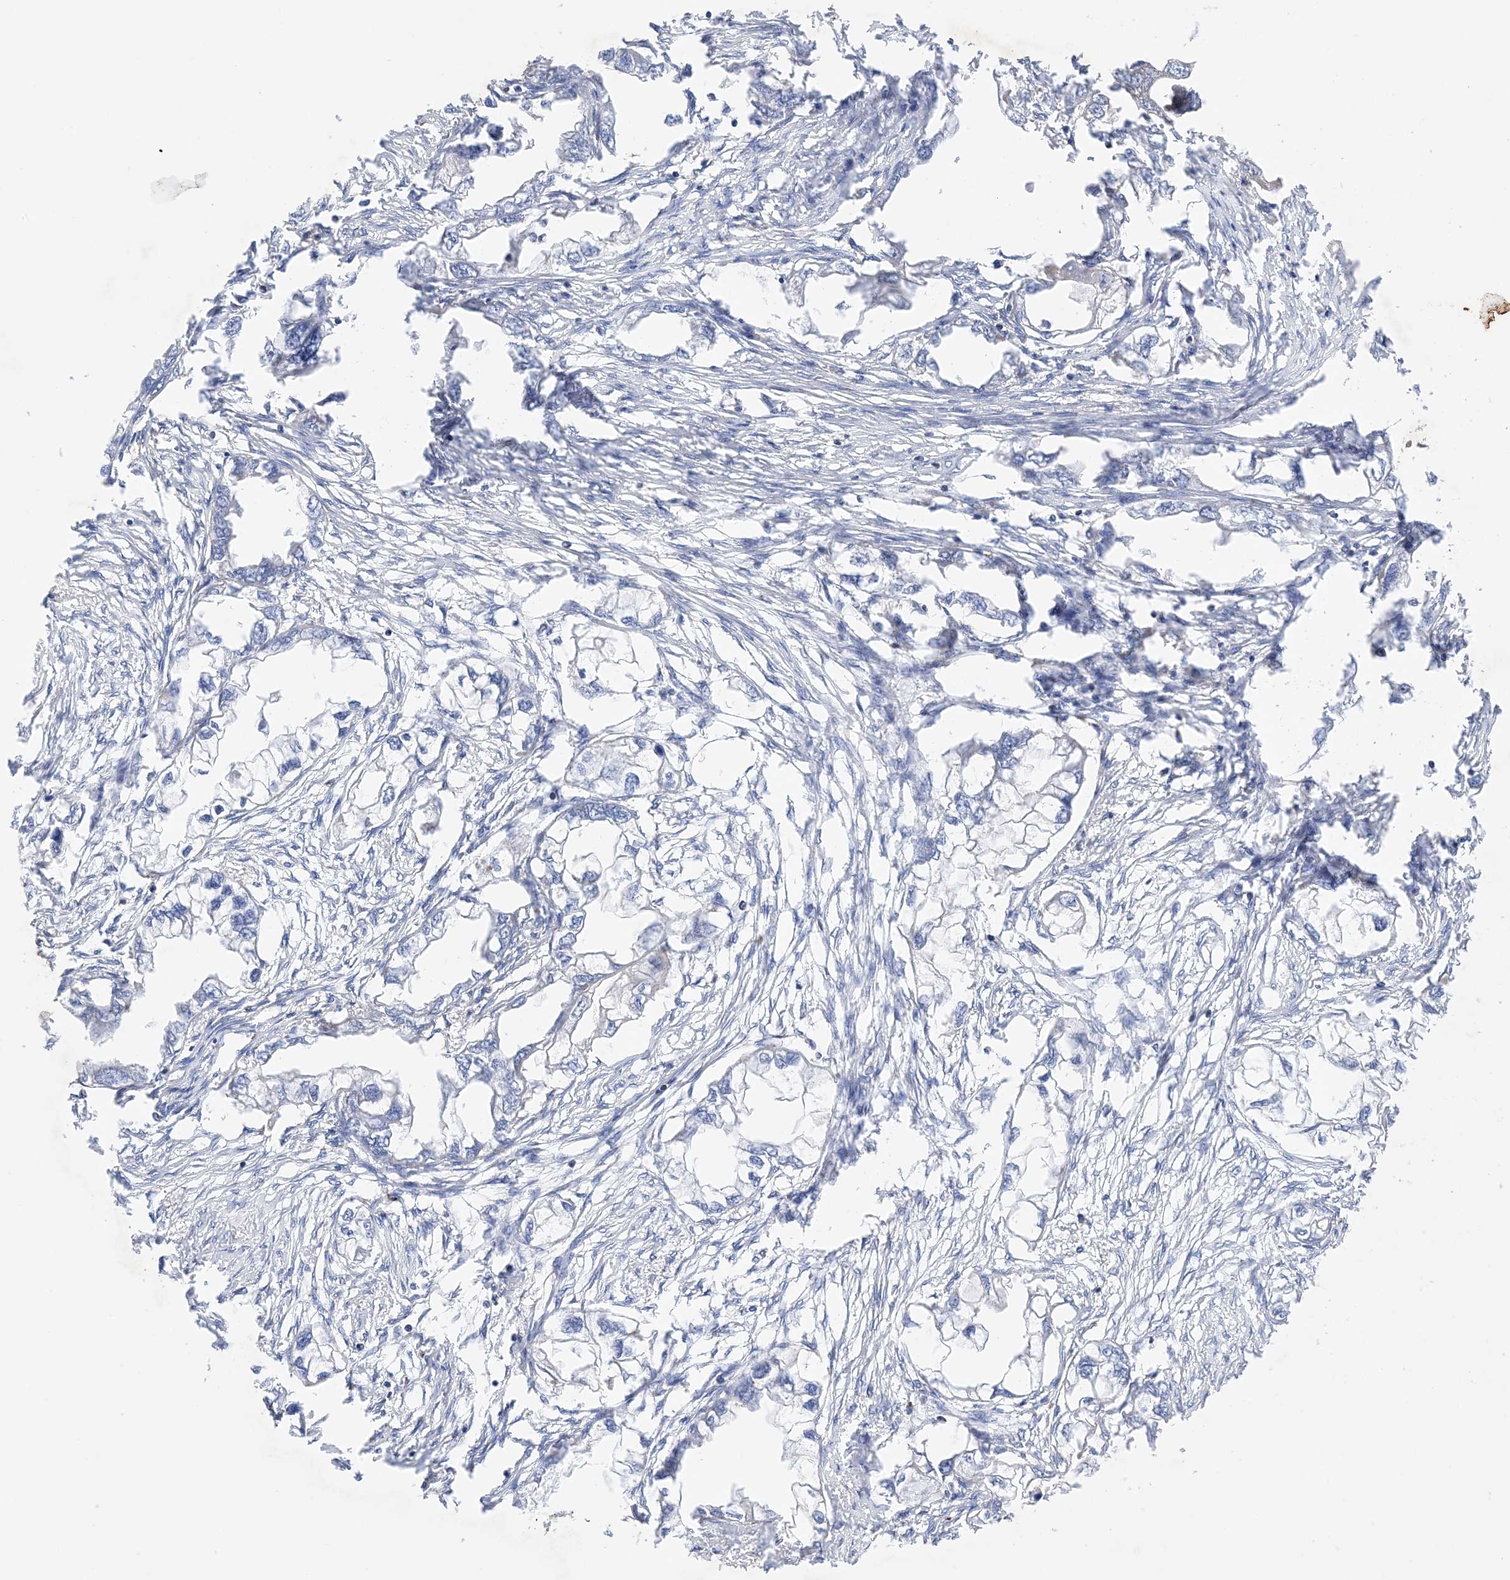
{"staining": {"intensity": "negative", "quantity": "none", "location": "none"}, "tissue": "endometrial cancer", "cell_type": "Tumor cells", "image_type": "cancer", "snomed": [{"axis": "morphology", "description": "Adenocarcinoma, NOS"}, {"axis": "morphology", "description": "Adenocarcinoma, metastatic, NOS"}, {"axis": "topography", "description": "Adipose tissue"}, {"axis": "topography", "description": "Endometrium"}], "caption": "Tumor cells are negative for brown protein staining in endometrial cancer.", "gene": "PLK4", "patient": {"sex": "female", "age": 67}}